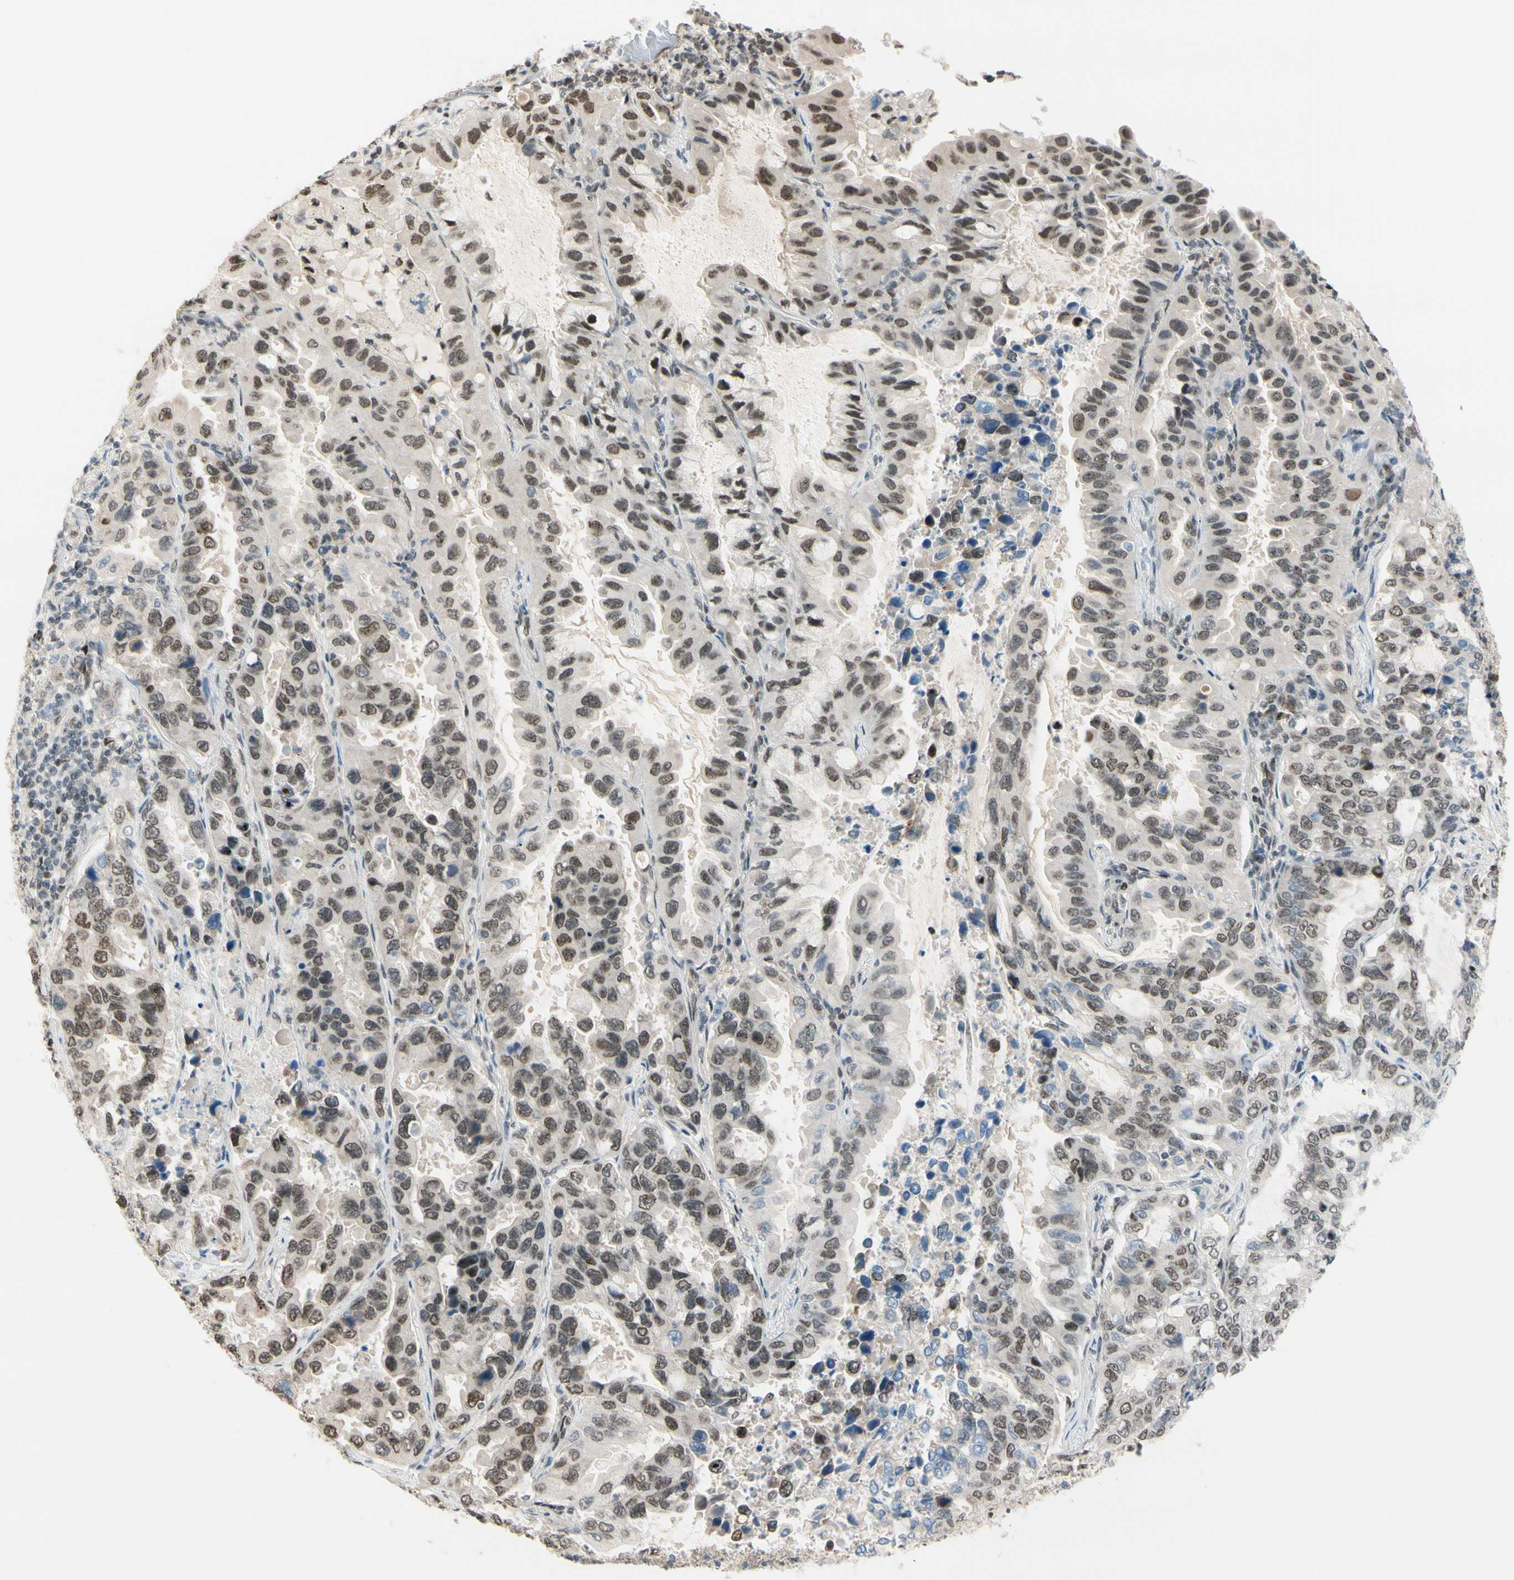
{"staining": {"intensity": "weak", "quantity": "25%-75%", "location": "nuclear"}, "tissue": "lung cancer", "cell_type": "Tumor cells", "image_type": "cancer", "snomed": [{"axis": "morphology", "description": "Adenocarcinoma, NOS"}, {"axis": "topography", "description": "Lung"}], "caption": "Tumor cells show low levels of weak nuclear expression in approximately 25%-75% of cells in adenocarcinoma (lung).", "gene": "SUFU", "patient": {"sex": "male", "age": 64}}